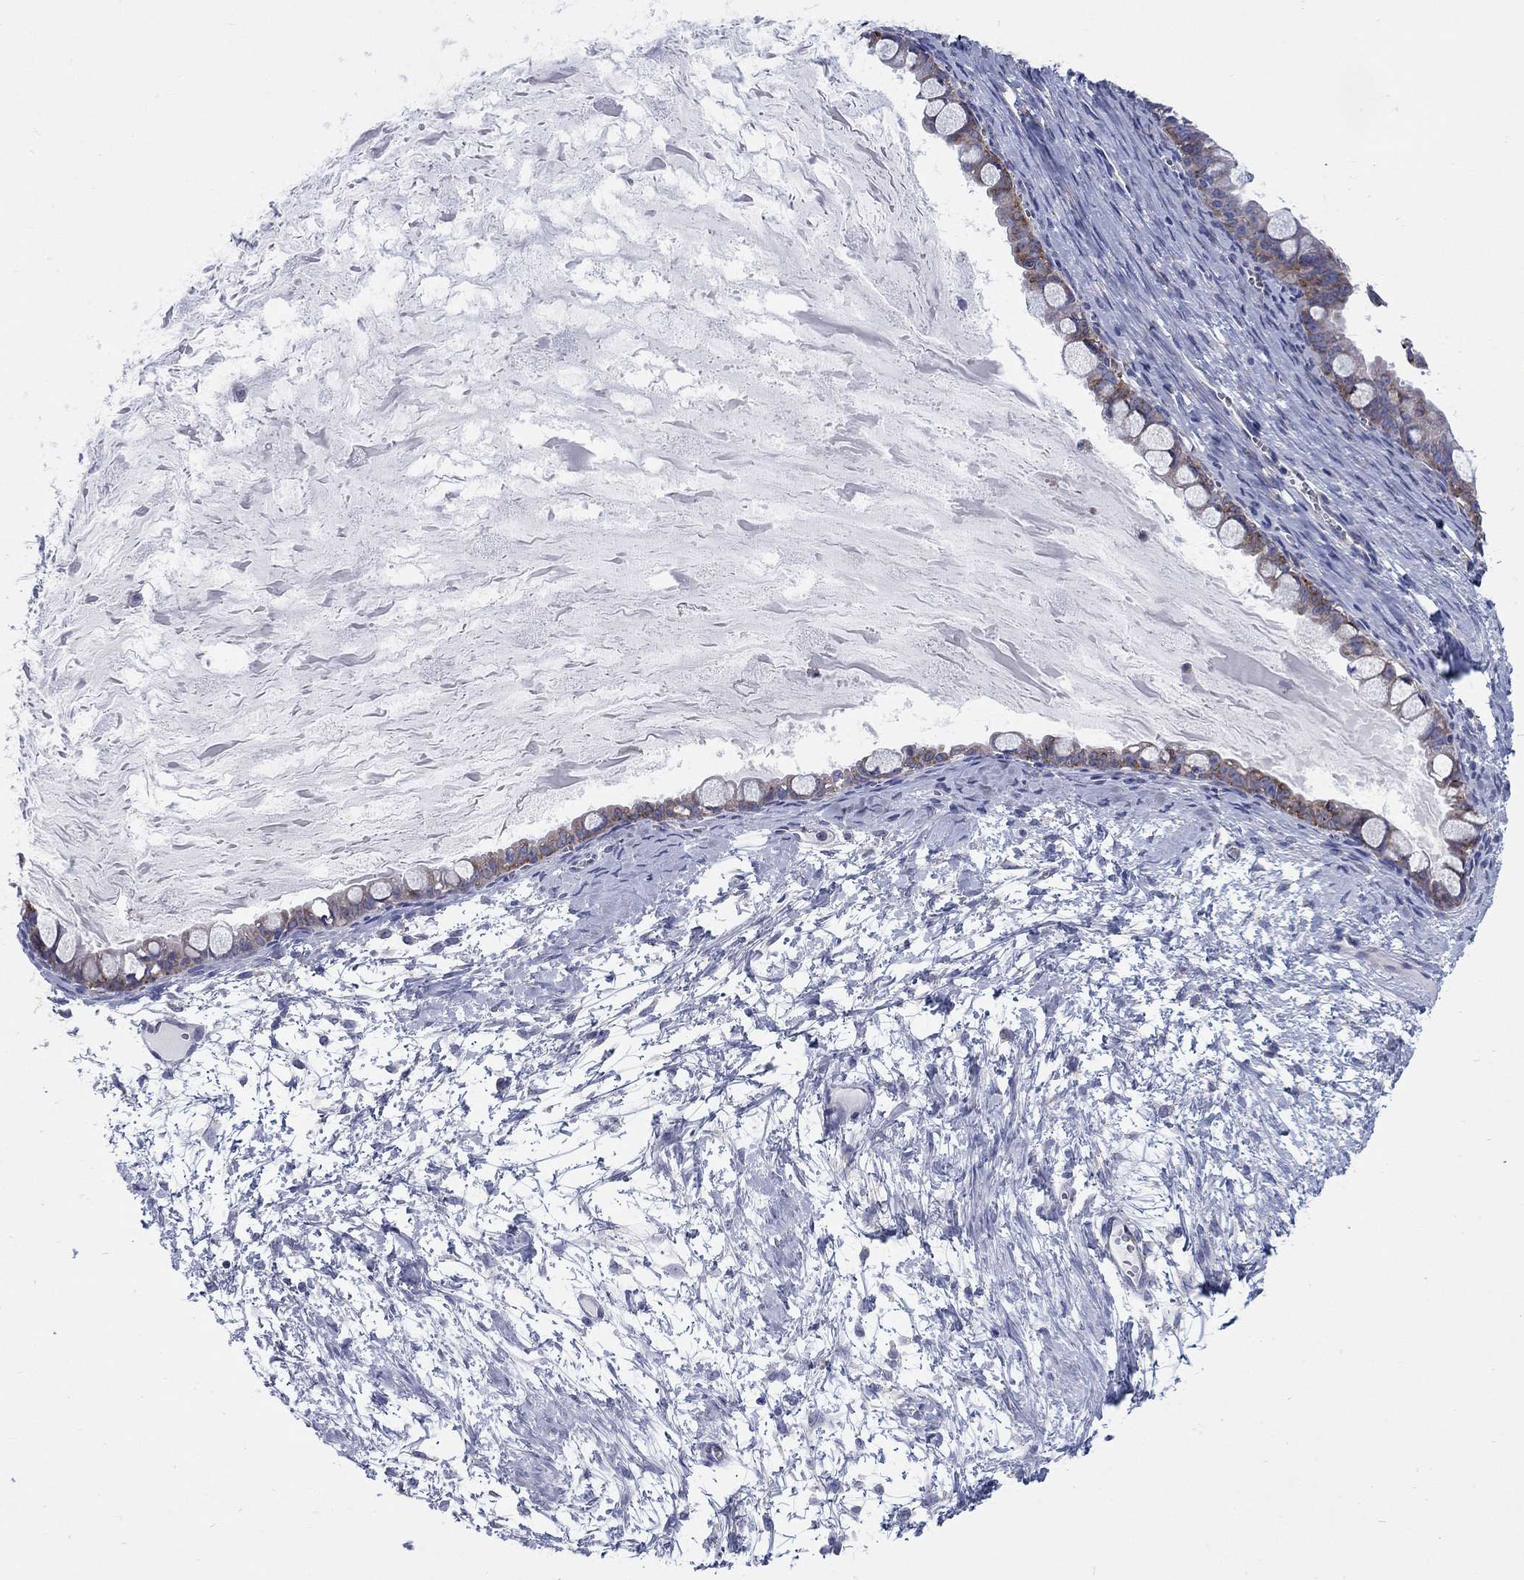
{"staining": {"intensity": "moderate", "quantity": "<25%", "location": "cytoplasmic/membranous"}, "tissue": "ovarian cancer", "cell_type": "Tumor cells", "image_type": "cancer", "snomed": [{"axis": "morphology", "description": "Cystadenocarcinoma, mucinous, NOS"}, {"axis": "topography", "description": "Ovary"}], "caption": "Protein staining shows moderate cytoplasmic/membranous expression in about <25% of tumor cells in ovarian cancer (mucinous cystadenocarcinoma). The protein of interest is shown in brown color, while the nuclei are stained blue.", "gene": "TMEM59", "patient": {"sex": "female", "age": 63}}